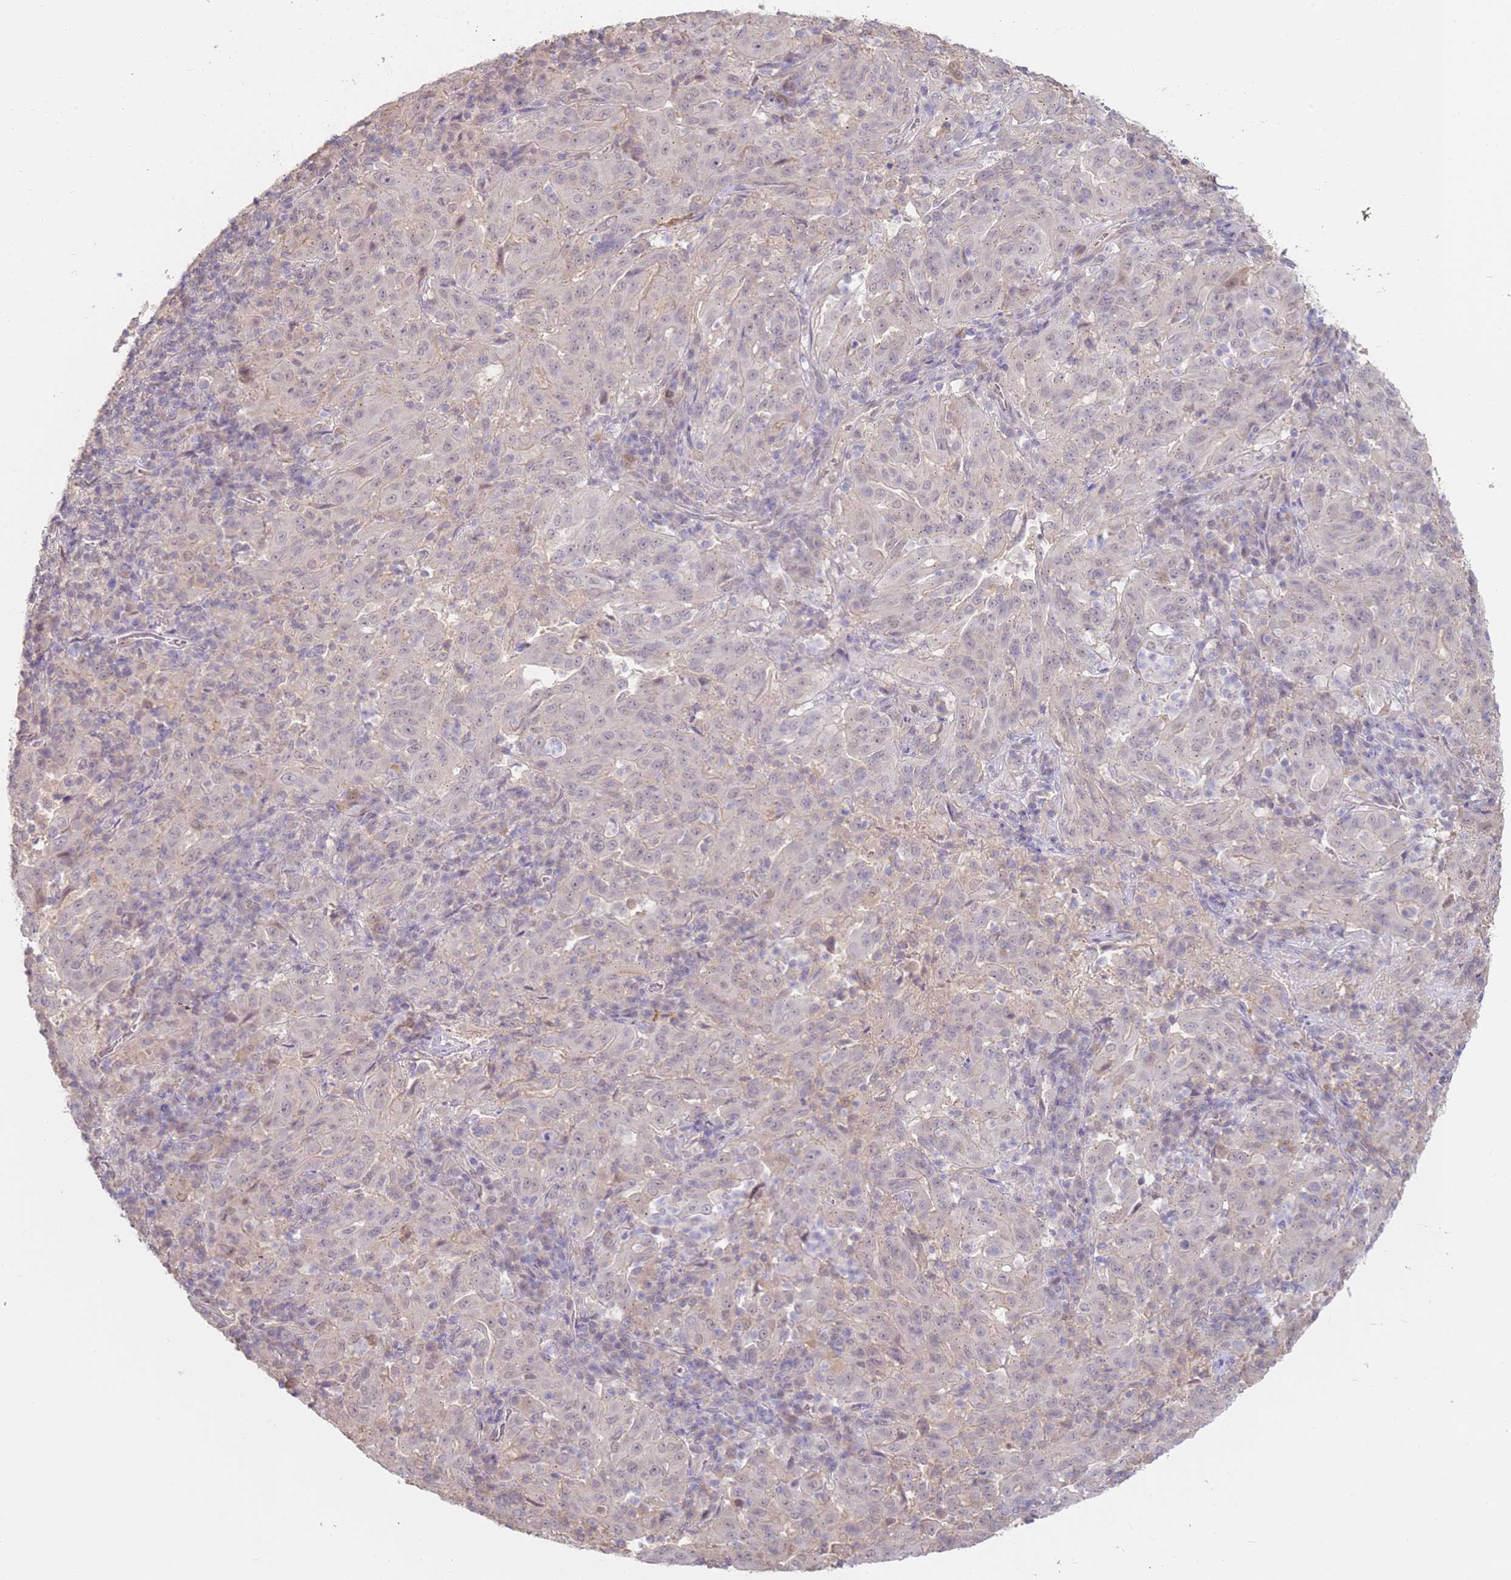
{"staining": {"intensity": "negative", "quantity": "none", "location": "none"}, "tissue": "pancreatic cancer", "cell_type": "Tumor cells", "image_type": "cancer", "snomed": [{"axis": "morphology", "description": "Adenocarcinoma, NOS"}, {"axis": "topography", "description": "Pancreas"}], "caption": "Immunohistochemical staining of adenocarcinoma (pancreatic) reveals no significant expression in tumor cells. The staining was performed using DAB to visualize the protein expression in brown, while the nuclei were stained in blue with hematoxylin (Magnification: 20x).", "gene": "WDR93", "patient": {"sex": "male", "age": 63}}